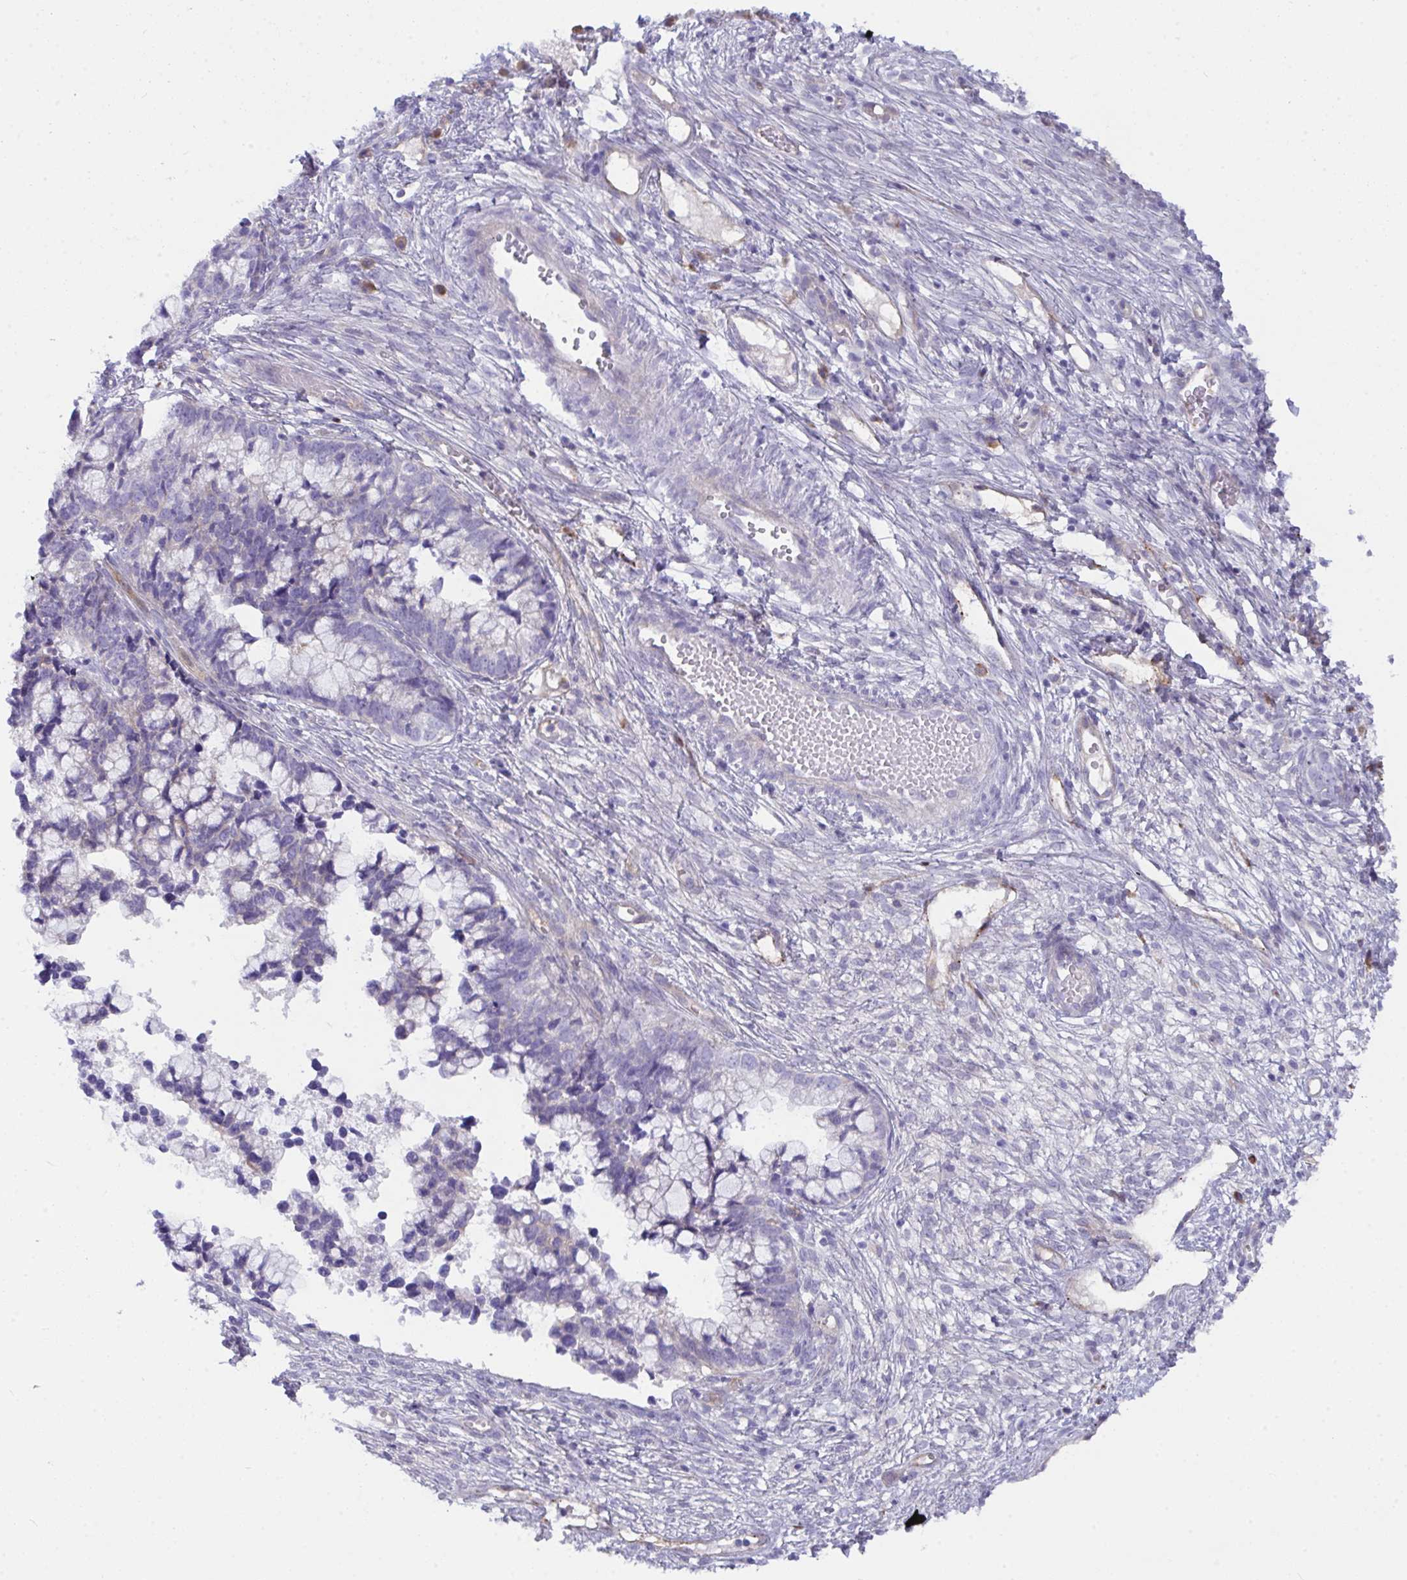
{"staining": {"intensity": "negative", "quantity": "none", "location": "none"}, "tissue": "cervical cancer", "cell_type": "Tumor cells", "image_type": "cancer", "snomed": [{"axis": "morphology", "description": "Adenocarcinoma, NOS"}, {"axis": "topography", "description": "Cervix"}], "caption": "There is no significant positivity in tumor cells of cervical adenocarcinoma.", "gene": "GAB1", "patient": {"sex": "female", "age": 44}}